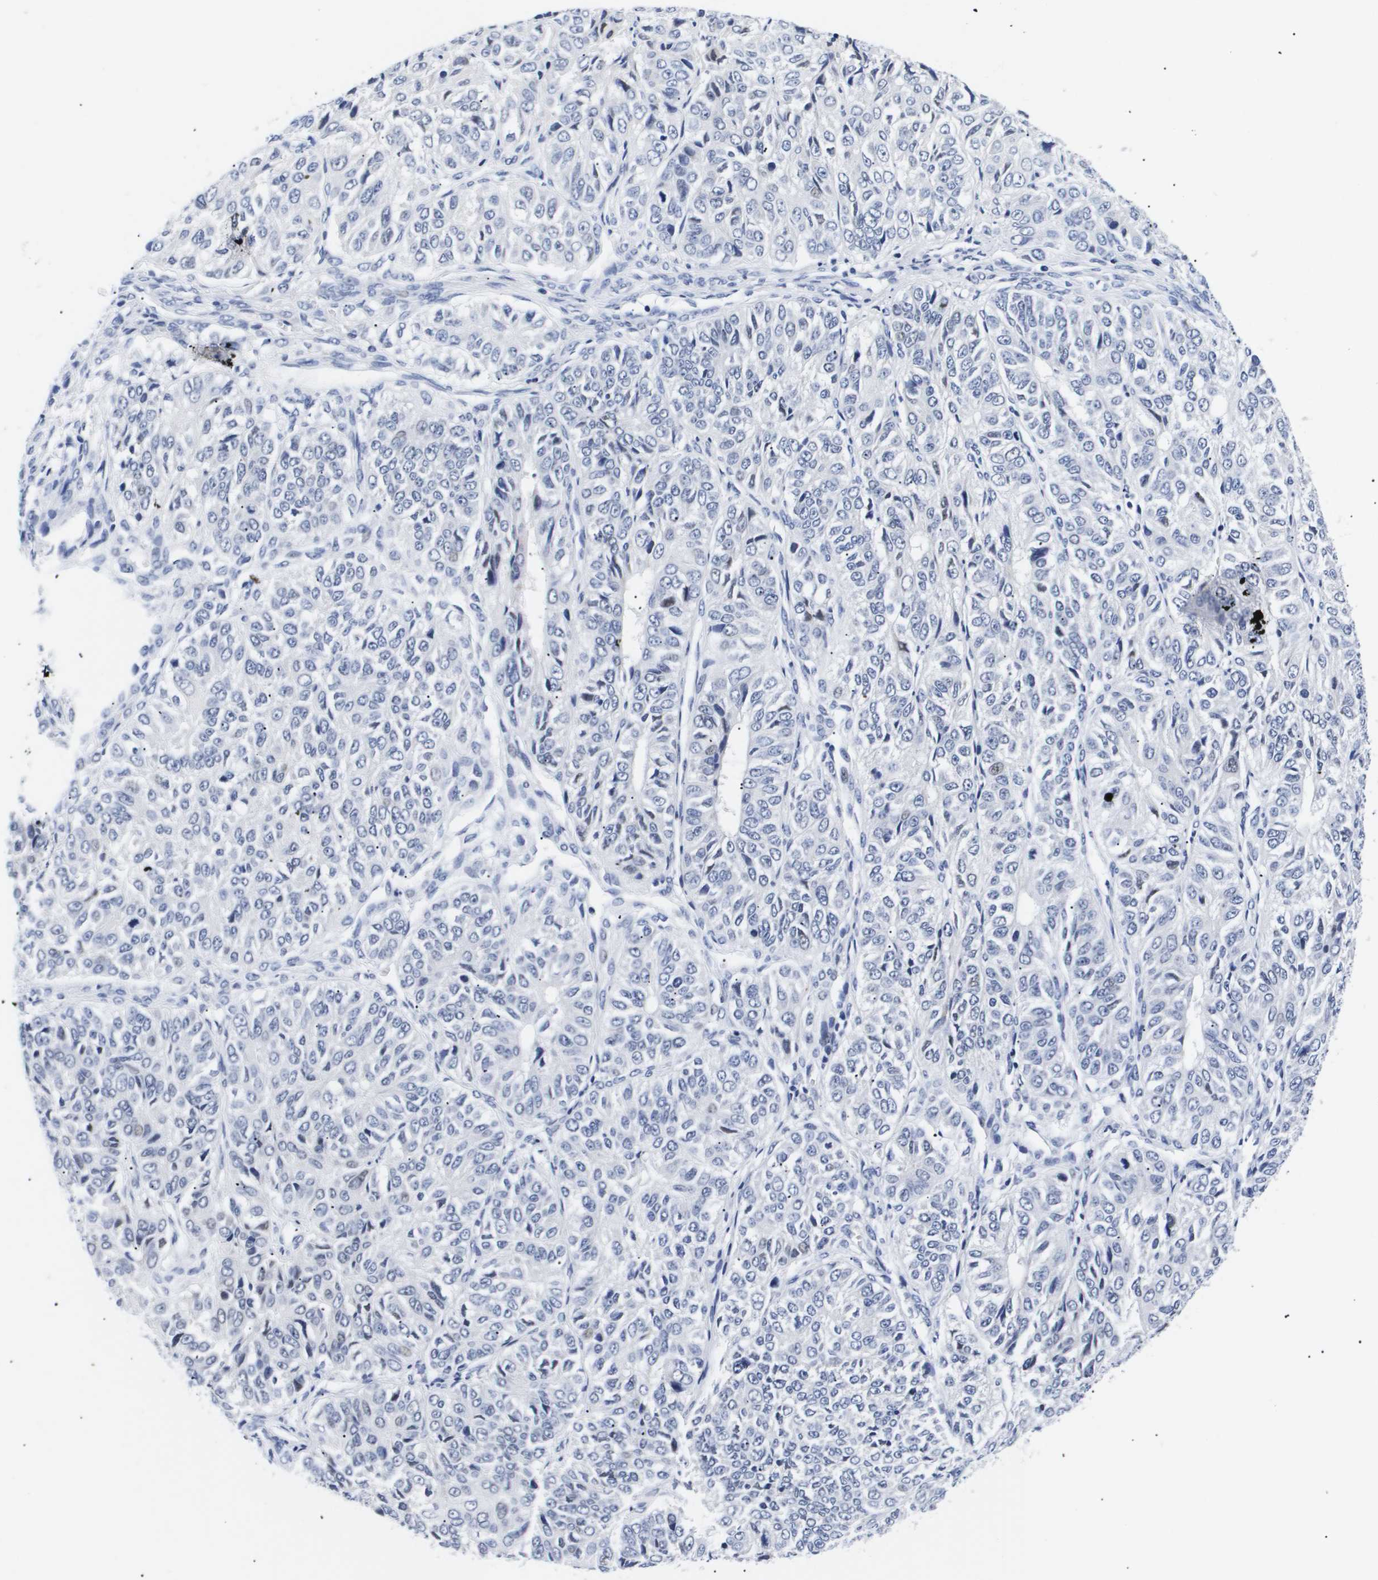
{"staining": {"intensity": "negative", "quantity": "none", "location": "none"}, "tissue": "ovarian cancer", "cell_type": "Tumor cells", "image_type": "cancer", "snomed": [{"axis": "morphology", "description": "Carcinoma, endometroid"}, {"axis": "topography", "description": "Ovary"}], "caption": "Human ovarian endometroid carcinoma stained for a protein using IHC reveals no staining in tumor cells.", "gene": "SHD", "patient": {"sex": "female", "age": 51}}